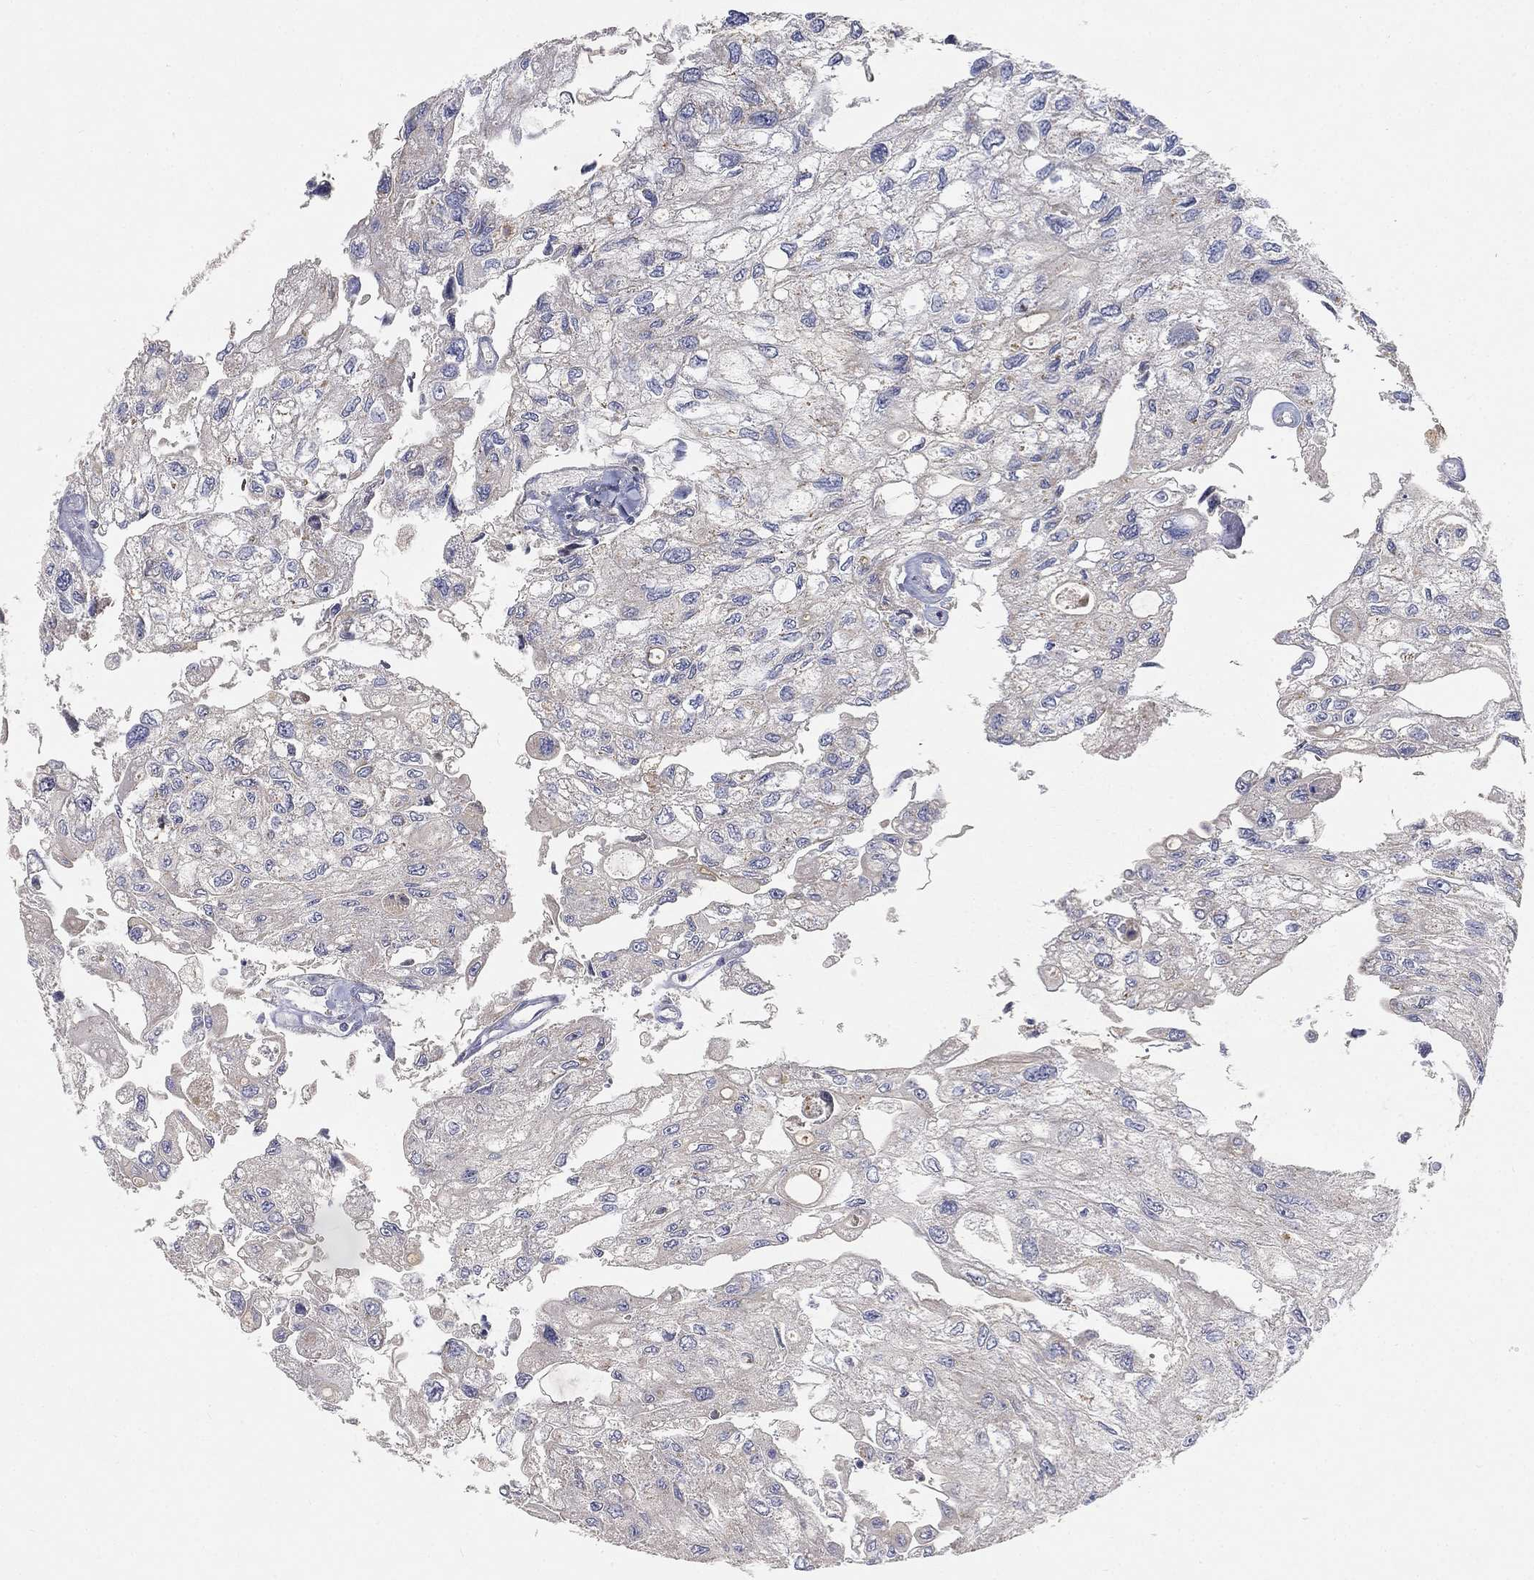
{"staining": {"intensity": "negative", "quantity": "none", "location": "none"}, "tissue": "urothelial cancer", "cell_type": "Tumor cells", "image_type": "cancer", "snomed": [{"axis": "morphology", "description": "Urothelial carcinoma, High grade"}, {"axis": "topography", "description": "Urinary bladder"}], "caption": "The histopathology image reveals no staining of tumor cells in urothelial carcinoma (high-grade).", "gene": "CTSL", "patient": {"sex": "male", "age": 59}}